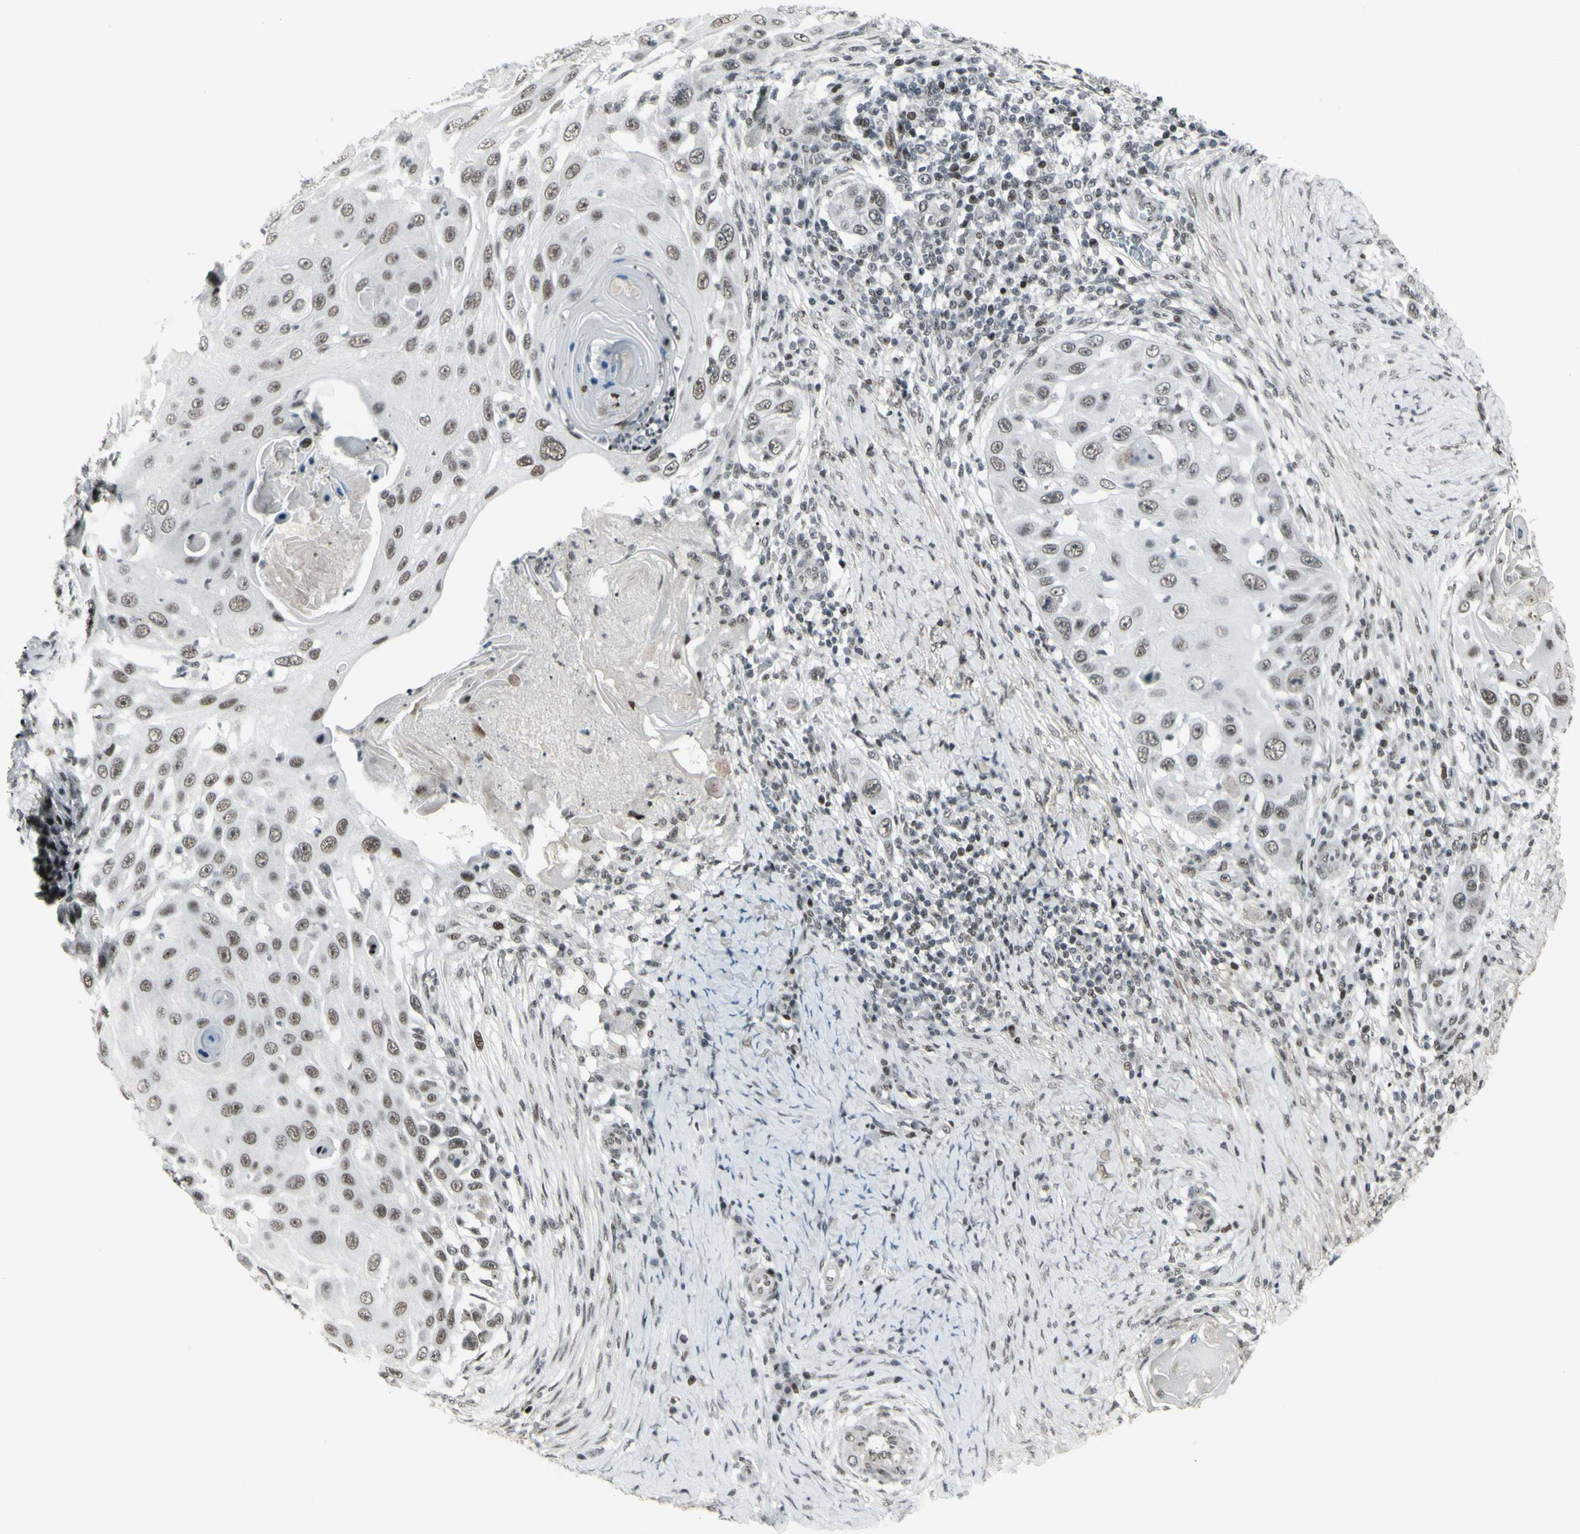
{"staining": {"intensity": "weak", "quantity": "25%-75%", "location": "nuclear"}, "tissue": "skin cancer", "cell_type": "Tumor cells", "image_type": "cancer", "snomed": [{"axis": "morphology", "description": "Squamous cell carcinoma, NOS"}, {"axis": "topography", "description": "Skin"}], "caption": "Immunohistochemistry image of neoplastic tissue: squamous cell carcinoma (skin) stained using immunohistochemistry (IHC) exhibits low levels of weak protein expression localized specifically in the nuclear of tumor cells, appearing as a nuclear brown color.", "gene": "SUPT6H", "patient": {"sex": "female", "age": 44}}